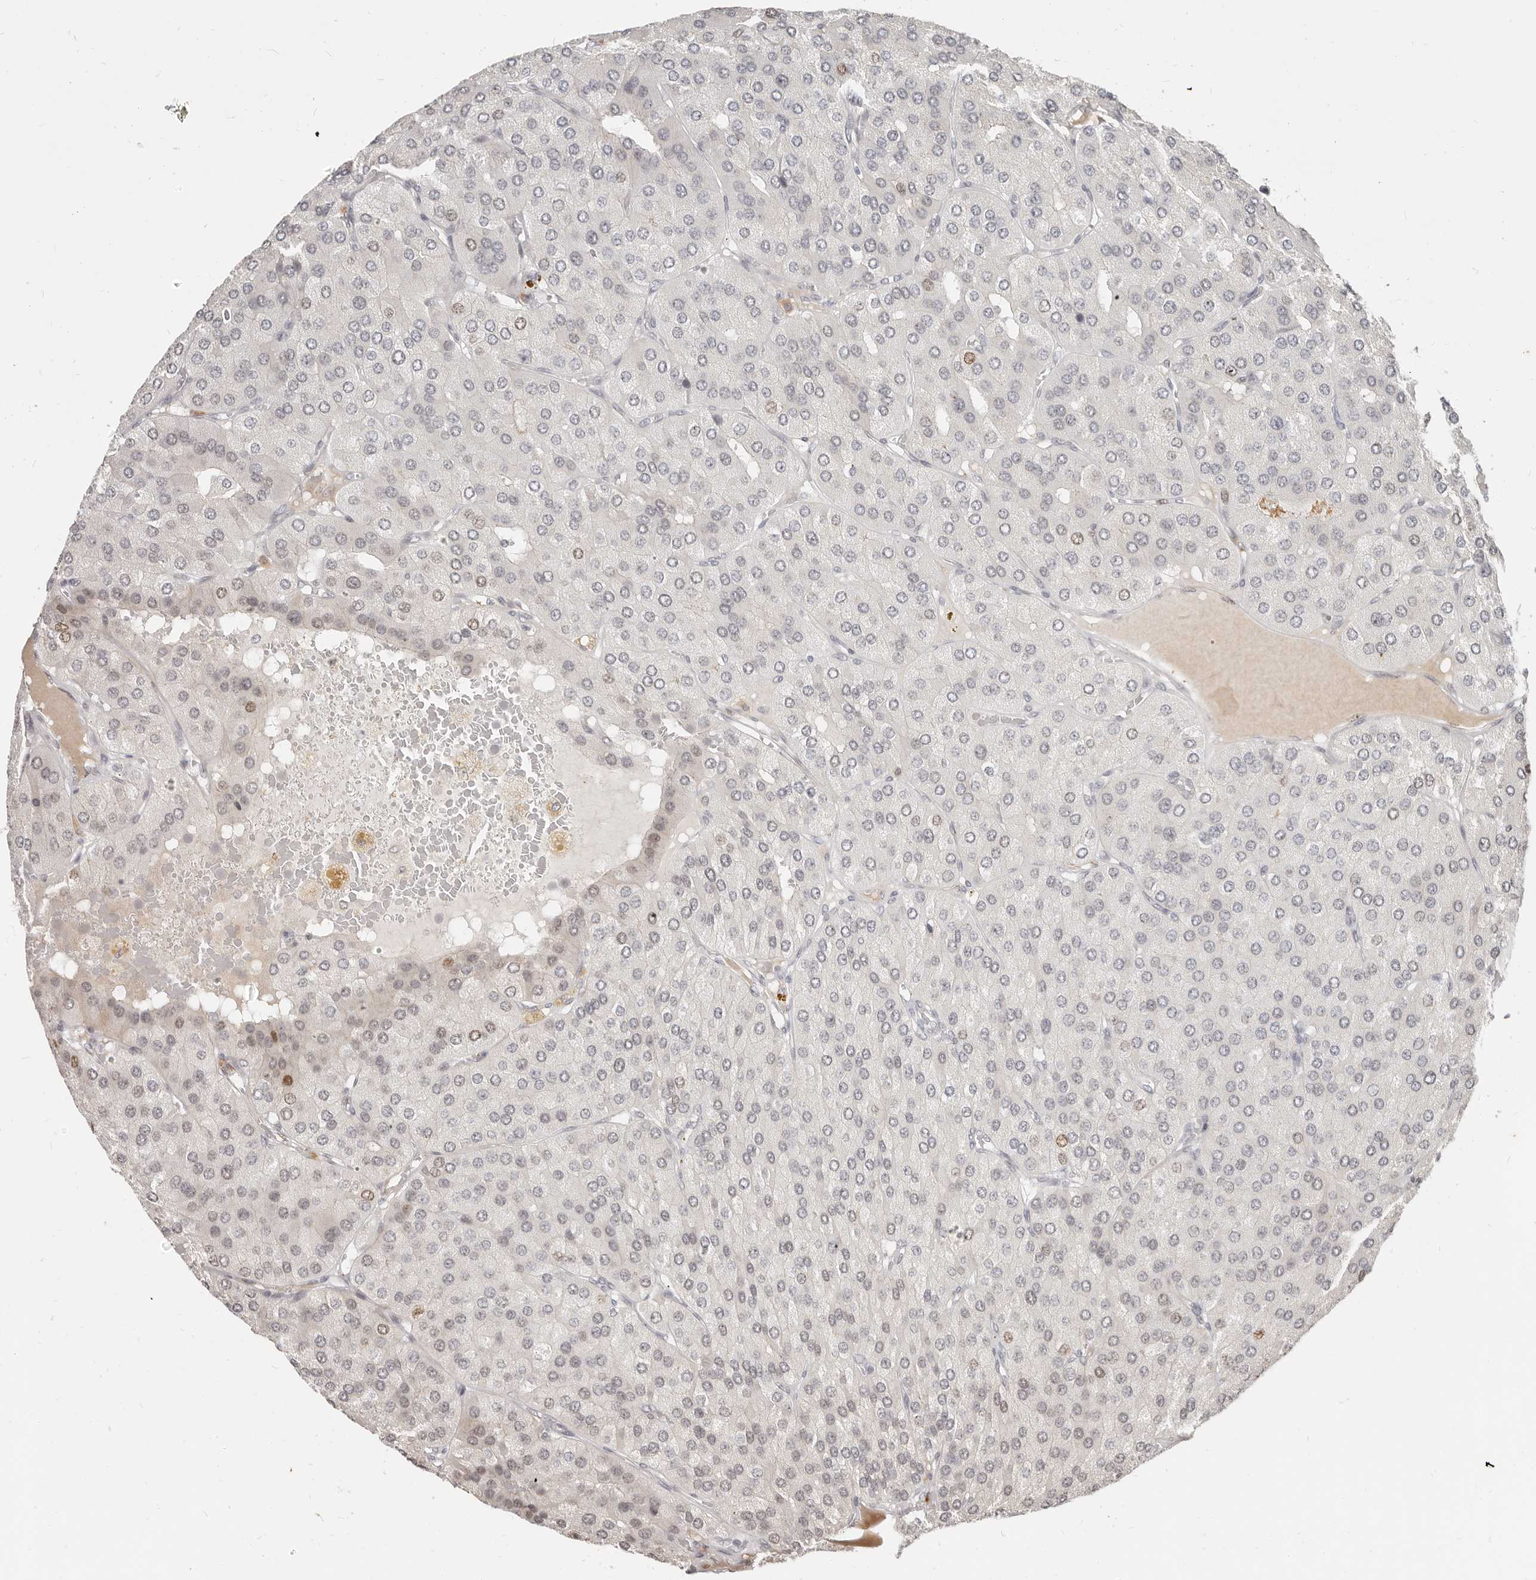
{"staining": {"intensity": "negative", "quantity": "none", "location": "none"}, "tissue": "parathyroid gland", "cell_type": "Glandular cells", "image_type": "normal", "snomed": [{"axis": "morphology", "description": "Normal tissue, NOS"}, {"axis": "morphology", "description": "Adenoma, NOS"}, {"axis": "topography", "description": "Parathyroid gland"}], "caption": "This is an immunohistochemistry image of benign human parathyroid gland. There is no expression in glandular cells.", "gene": "RFC2", "patient": {"sex": "female", "age": 86}}